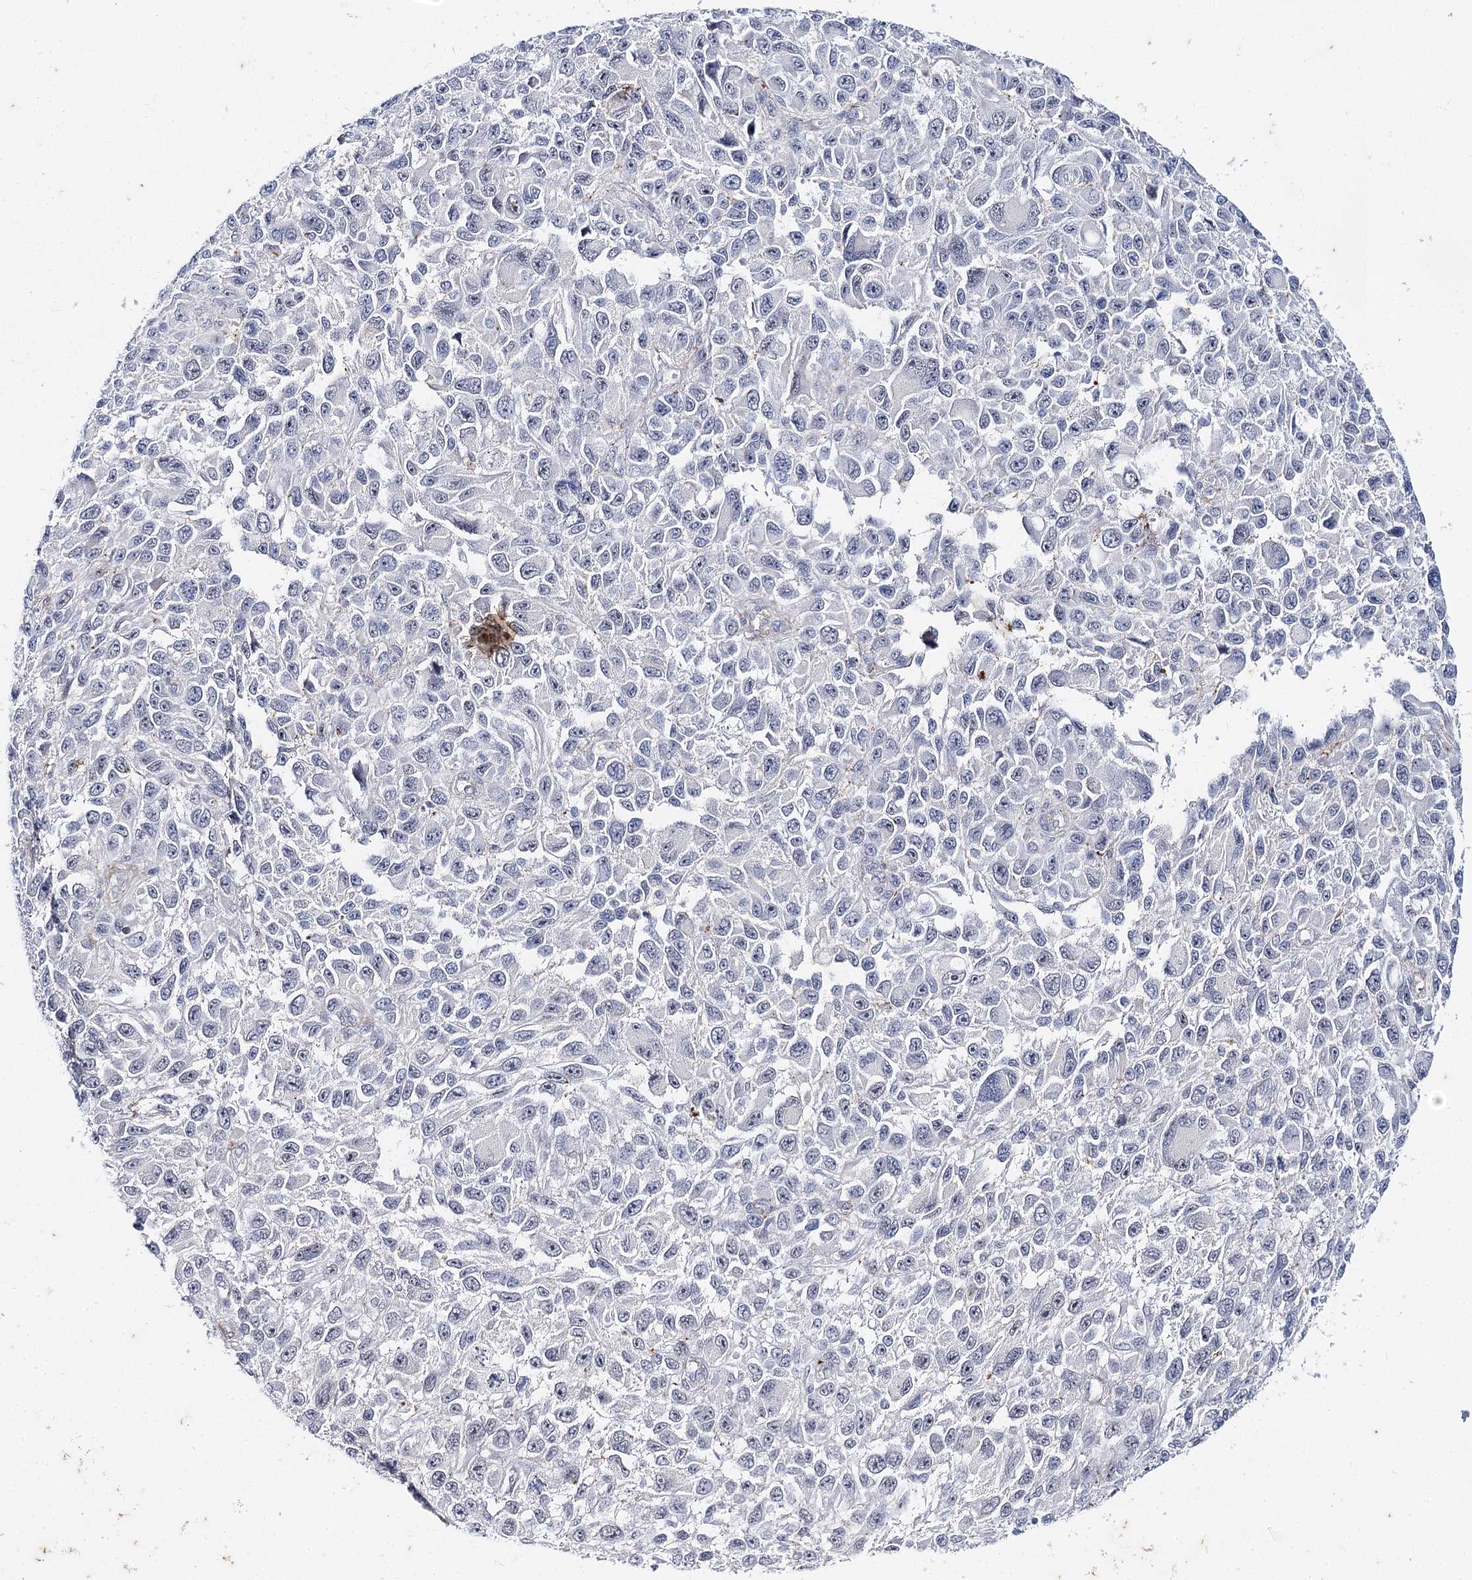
{"staining": {"intensity": "negative", "quantity": "none", "location": "none"}, "tissue": "melanoma", "cell_type": "Tumor cells", "image_type": "cancer", "snomed": [{"axis": "morphology", "description": "Malignant melanoma, NOS"}, {"axis": "topography", "description": "Skin"}], "caption": "Micrograph shows no significant protein expression in tumor cells of melanoma.", "gene": "AGXT2", "patient": {"sex": "female", "age": 96}}